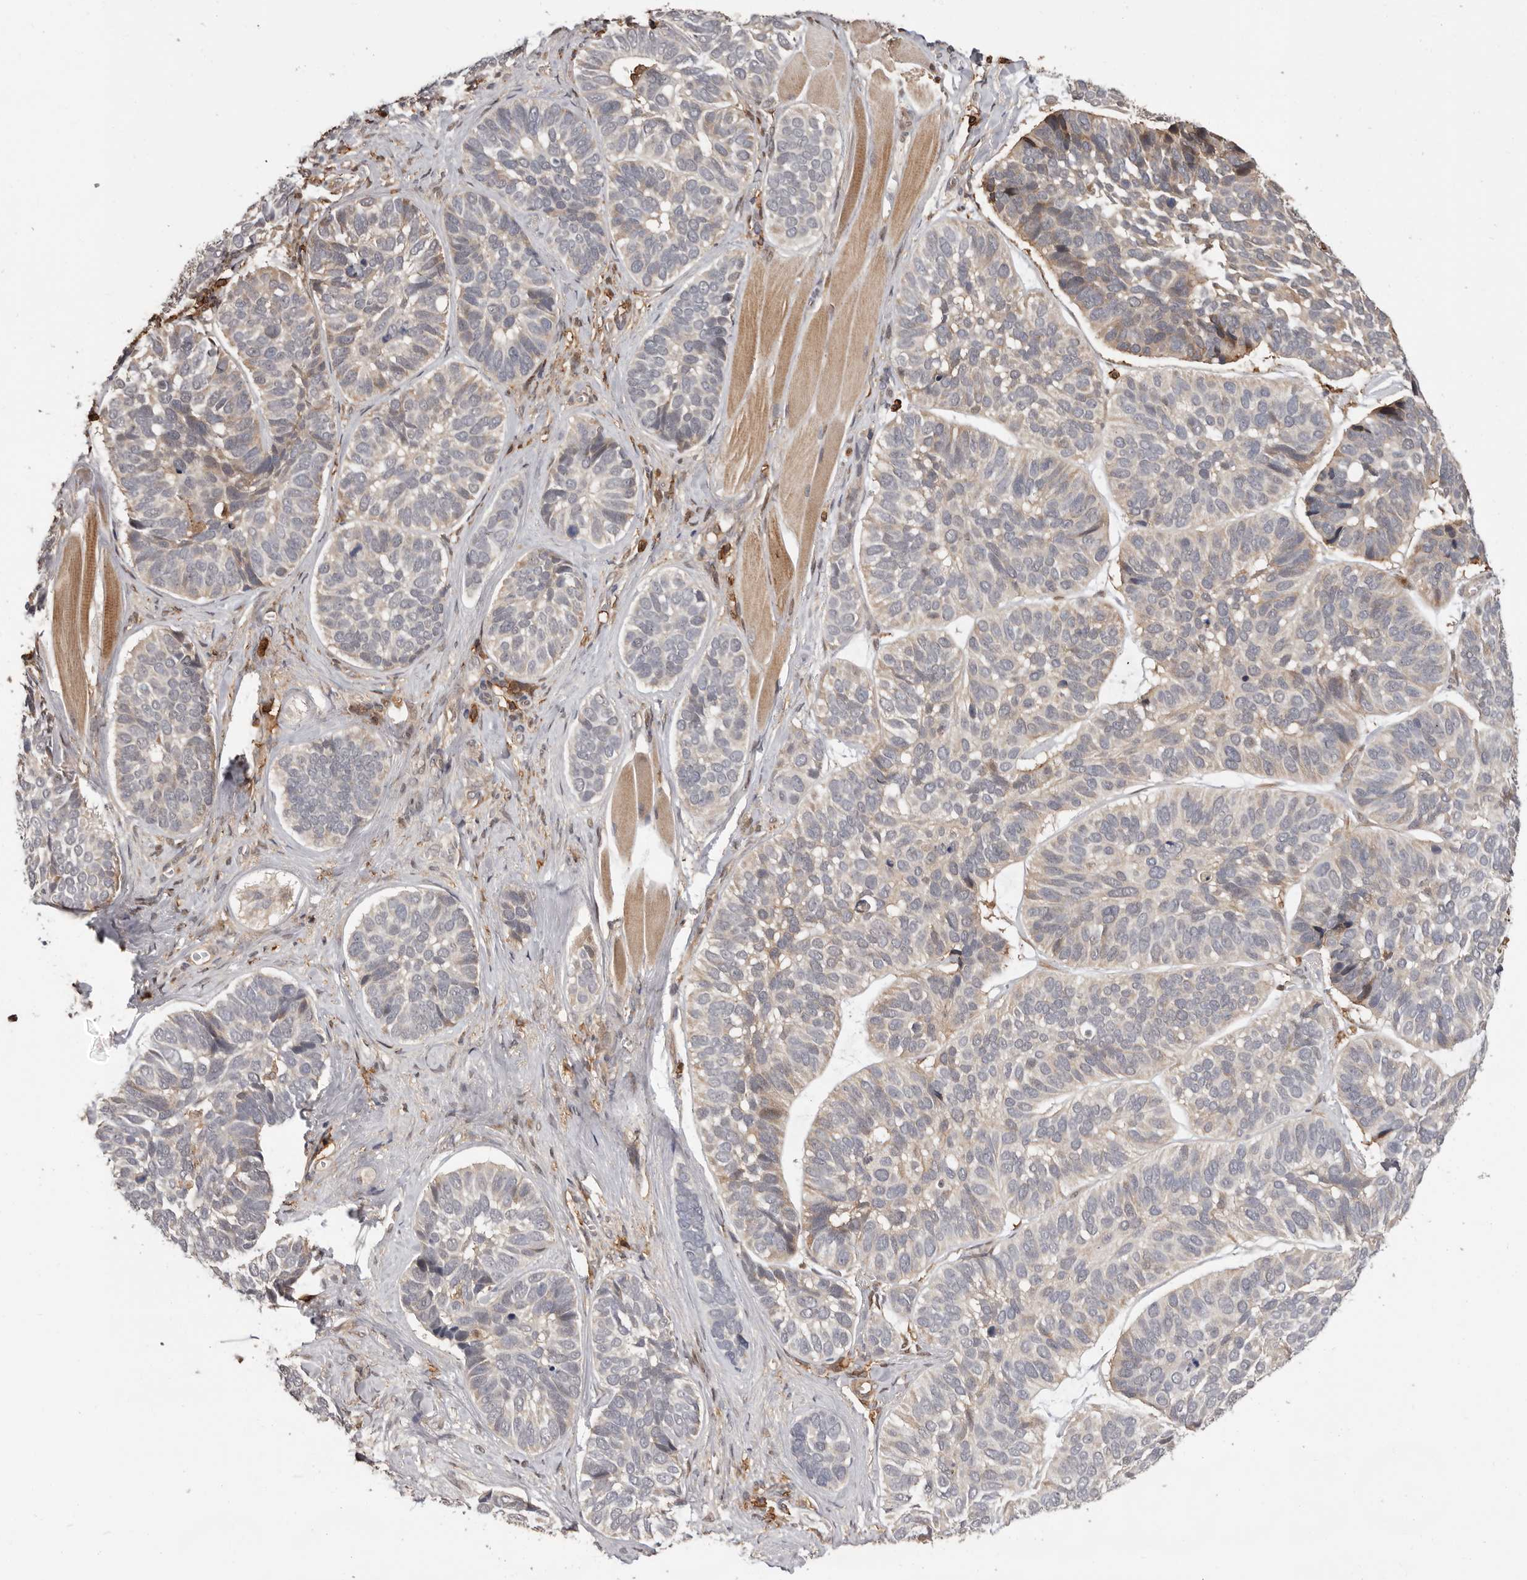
{"staining": {"intensity": "weak", "quantity": "<25%", "location": "cytoplasmic/membranous"}, "tissue": "skin cancer", "cell_type": "Tumor cells", "image_type": "cancer", "snomed": [{"axis": "morphology", "description": "Basal cell carcinoma"}, {"axis": "topography", "description": "Skin"}], "caption": "Histopathology image shows no significant protein staining in tumor cells of skin cancer. (DAB (3,3'-diaminobenzidine) IHC, high magnification).", "gene": "PRR12", "patient": {"sex": "male", "age": 62}}